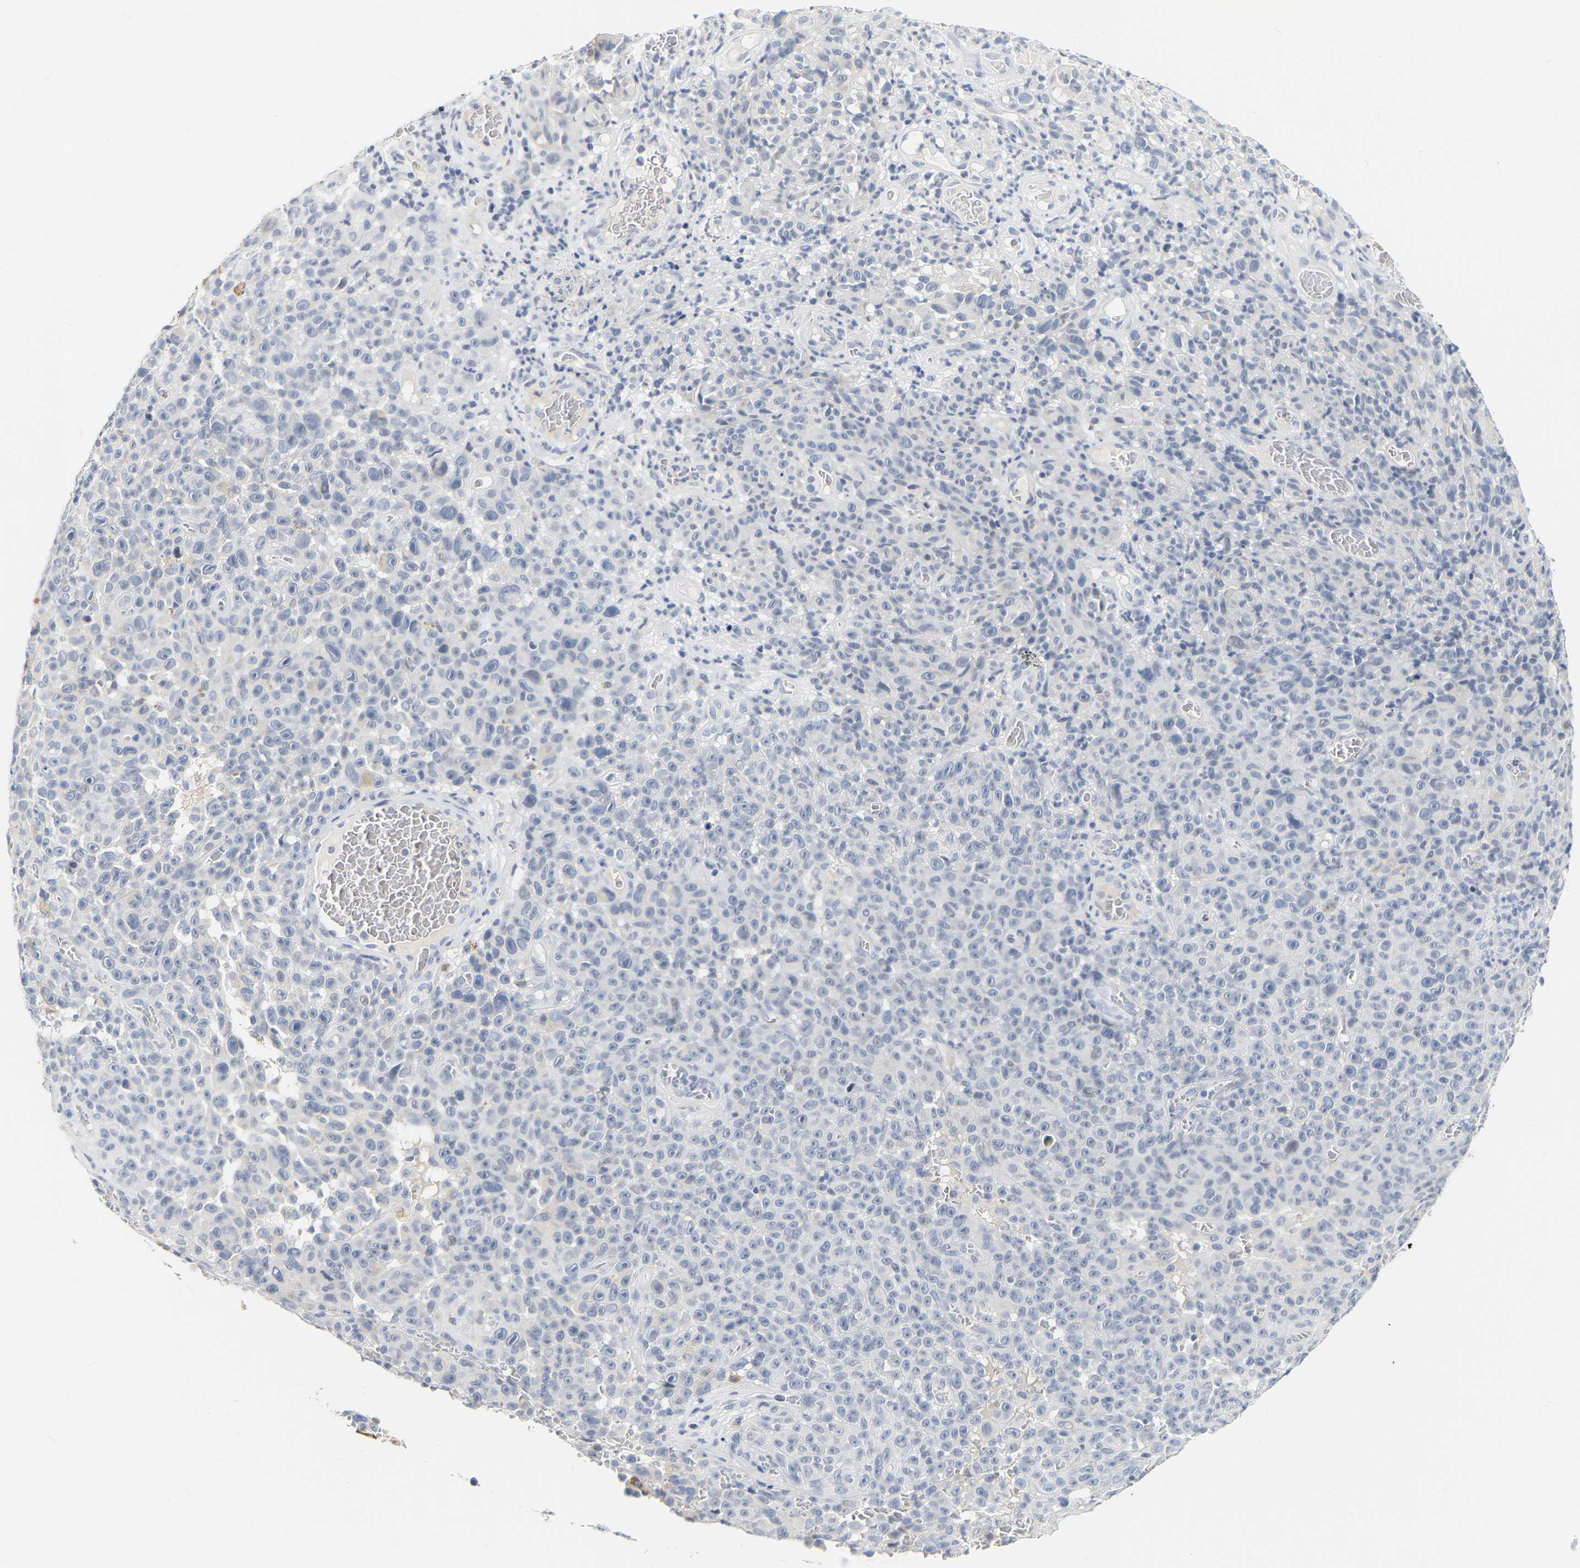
{"staining": {"intensity": "negative", "quantity": "none", "location": "none"}, "tissue": "melanoma", "cell_type": "Tumor cells", "image_type": "cancer", "snomed": [{"axis": "morphology", "description": "Malignant melanoma, NOS"}, {"axis": "topography", "description": "Skin"}], "caption": "Immunohistochemical staining of human melanoma demonstrates no significant expression in tumor cells.", "gene": "KRT76", "patient": {"sex": "female", "age": 82}}